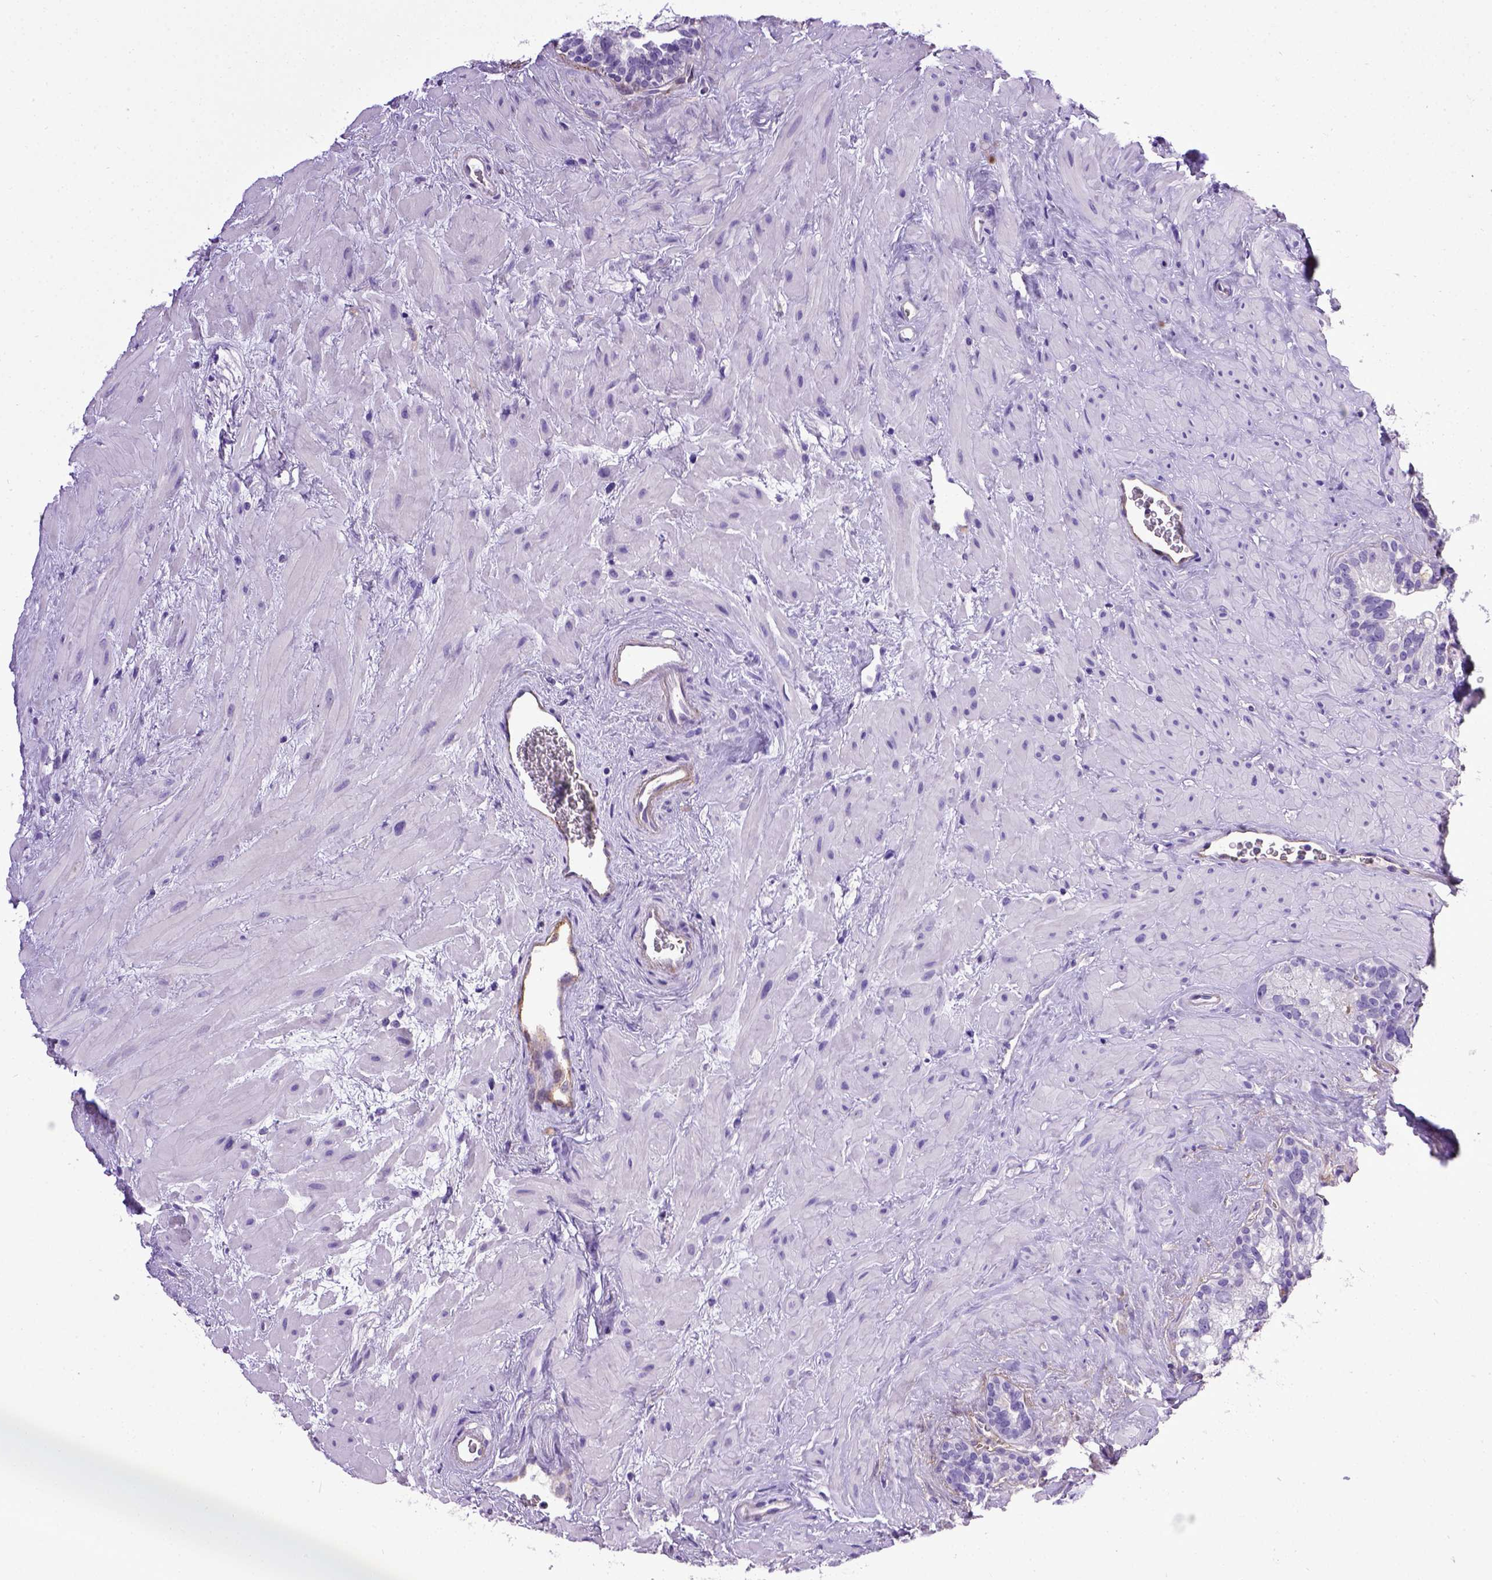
{"staining": {"intensity": "negative", "quantity": "none", "location": "none"}, "tissue": "seminal vesicle", "cell_type": "Glandular cells", "image_type": "normal", "snomed": [{"axis": "morphology", "description": "Normal tissue, NOS"}, {"axis": "topography", "description": "Seminal veicle"}], "caption": "Immunohistochemistry (IHC) photomicrograph of unremarkable seminal vesicle: human seminal vesicle stained with DAB (3,3'-diaminobenzidine) displays no significant protein expression in glandular cells.", "gene": "ENG", "patient": {"sex": "male", "age": 71}}